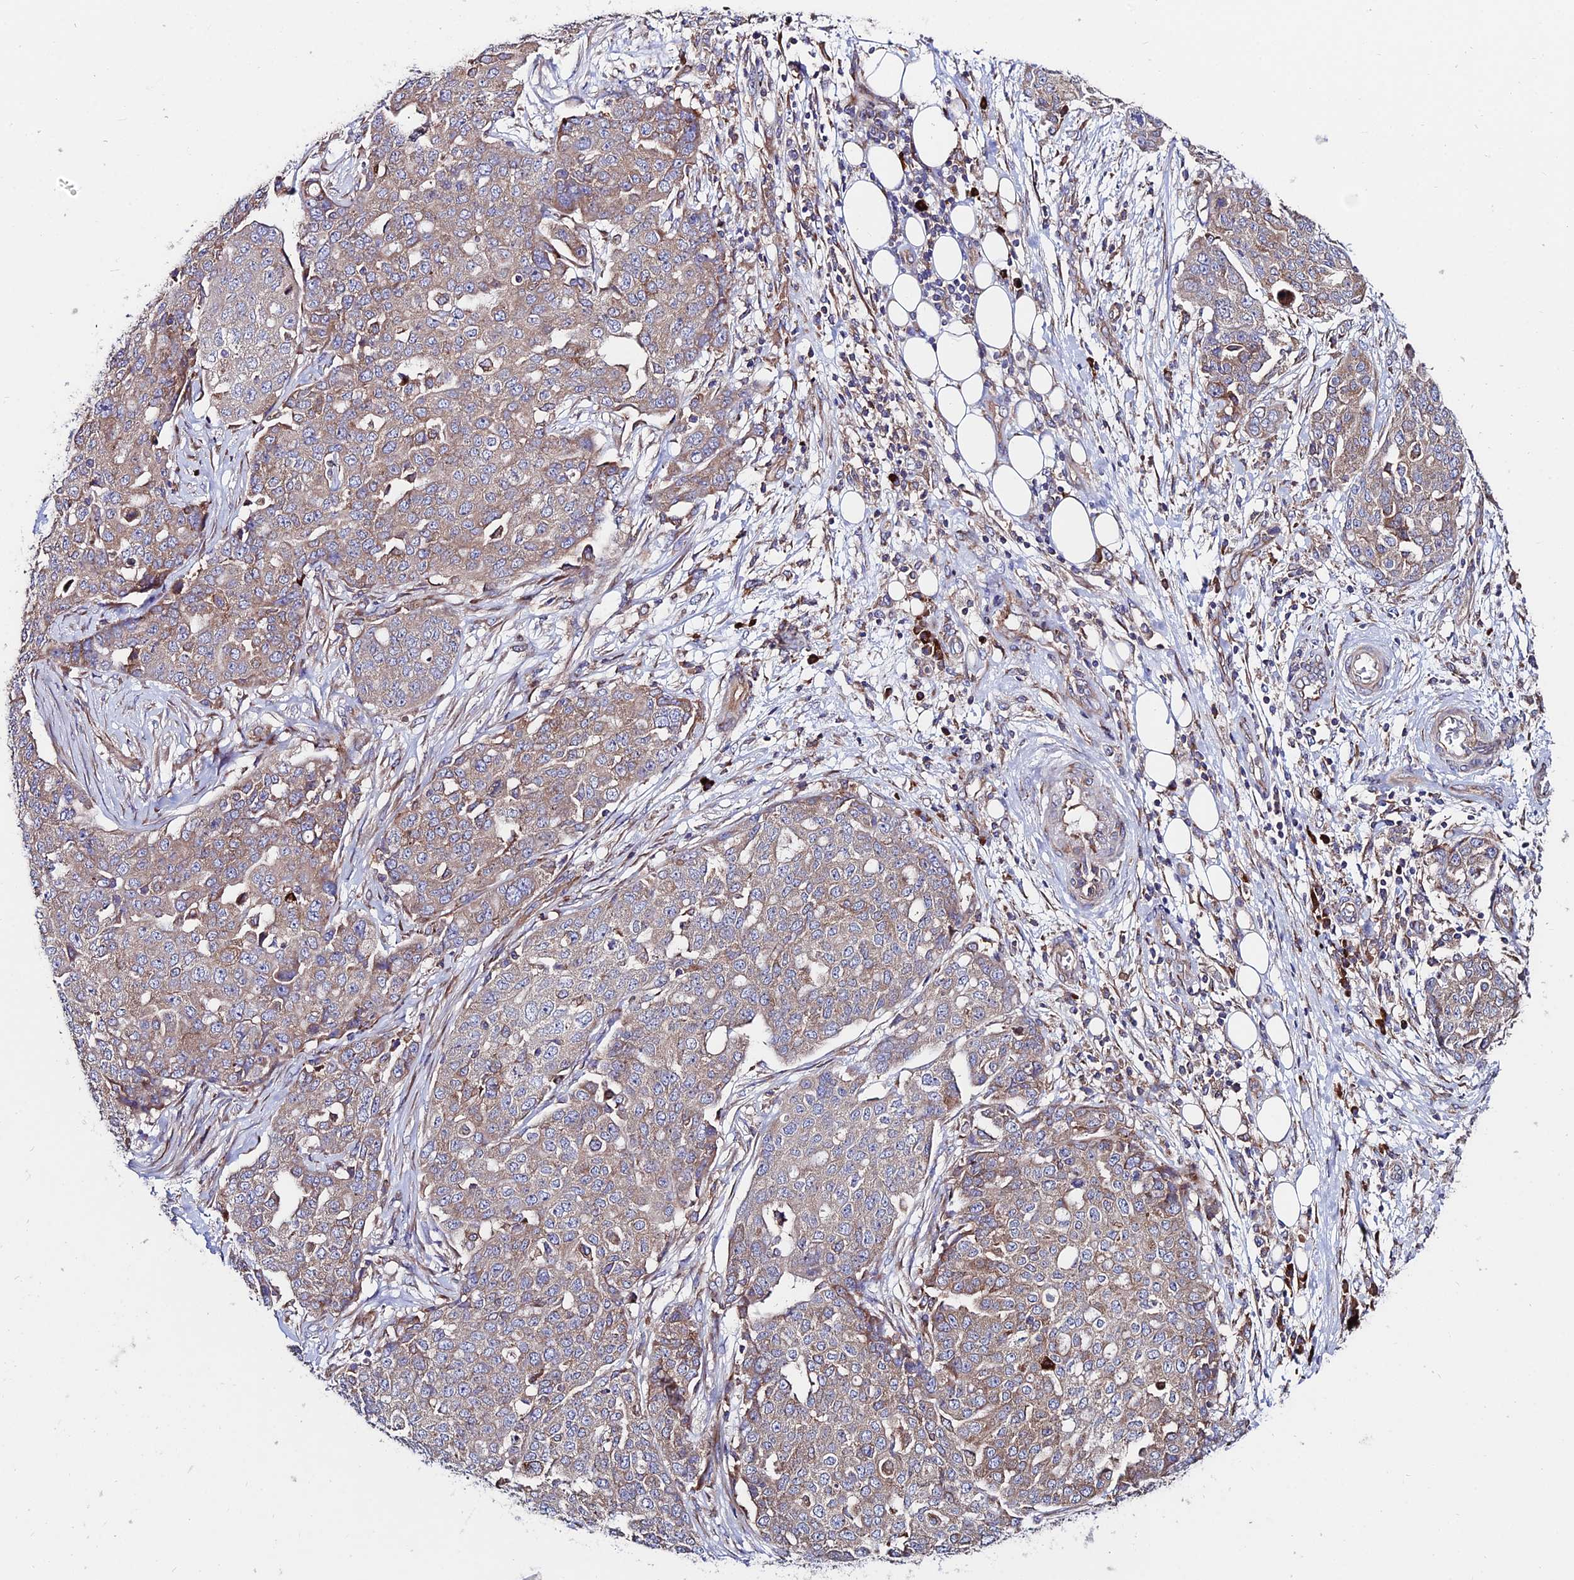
{"staining": {"intensity": "weak", "quantity": "25%-75%", "location": "cytoplasmic/membranous"}, "tissue": "ovarian cancer", "cell_type": "Tumor cells", "image_type": "cancer", "snomed": [{"axis": "morphology", "description": "Cystadenocarcinoma, serous, NOS"}, {"axis": "topography", "description": "Soft tissue"}, {"axis": "topography", "description": "Ovary"}], "caption": "Immunohistochemical staining of human ovarian cancer shows low levels of weak cytoplasmic/membranous protein expression in about 25%-75% of tumor cells.", "gene": "EIF3K", "patient": {"sex": "female", "age": 57}}